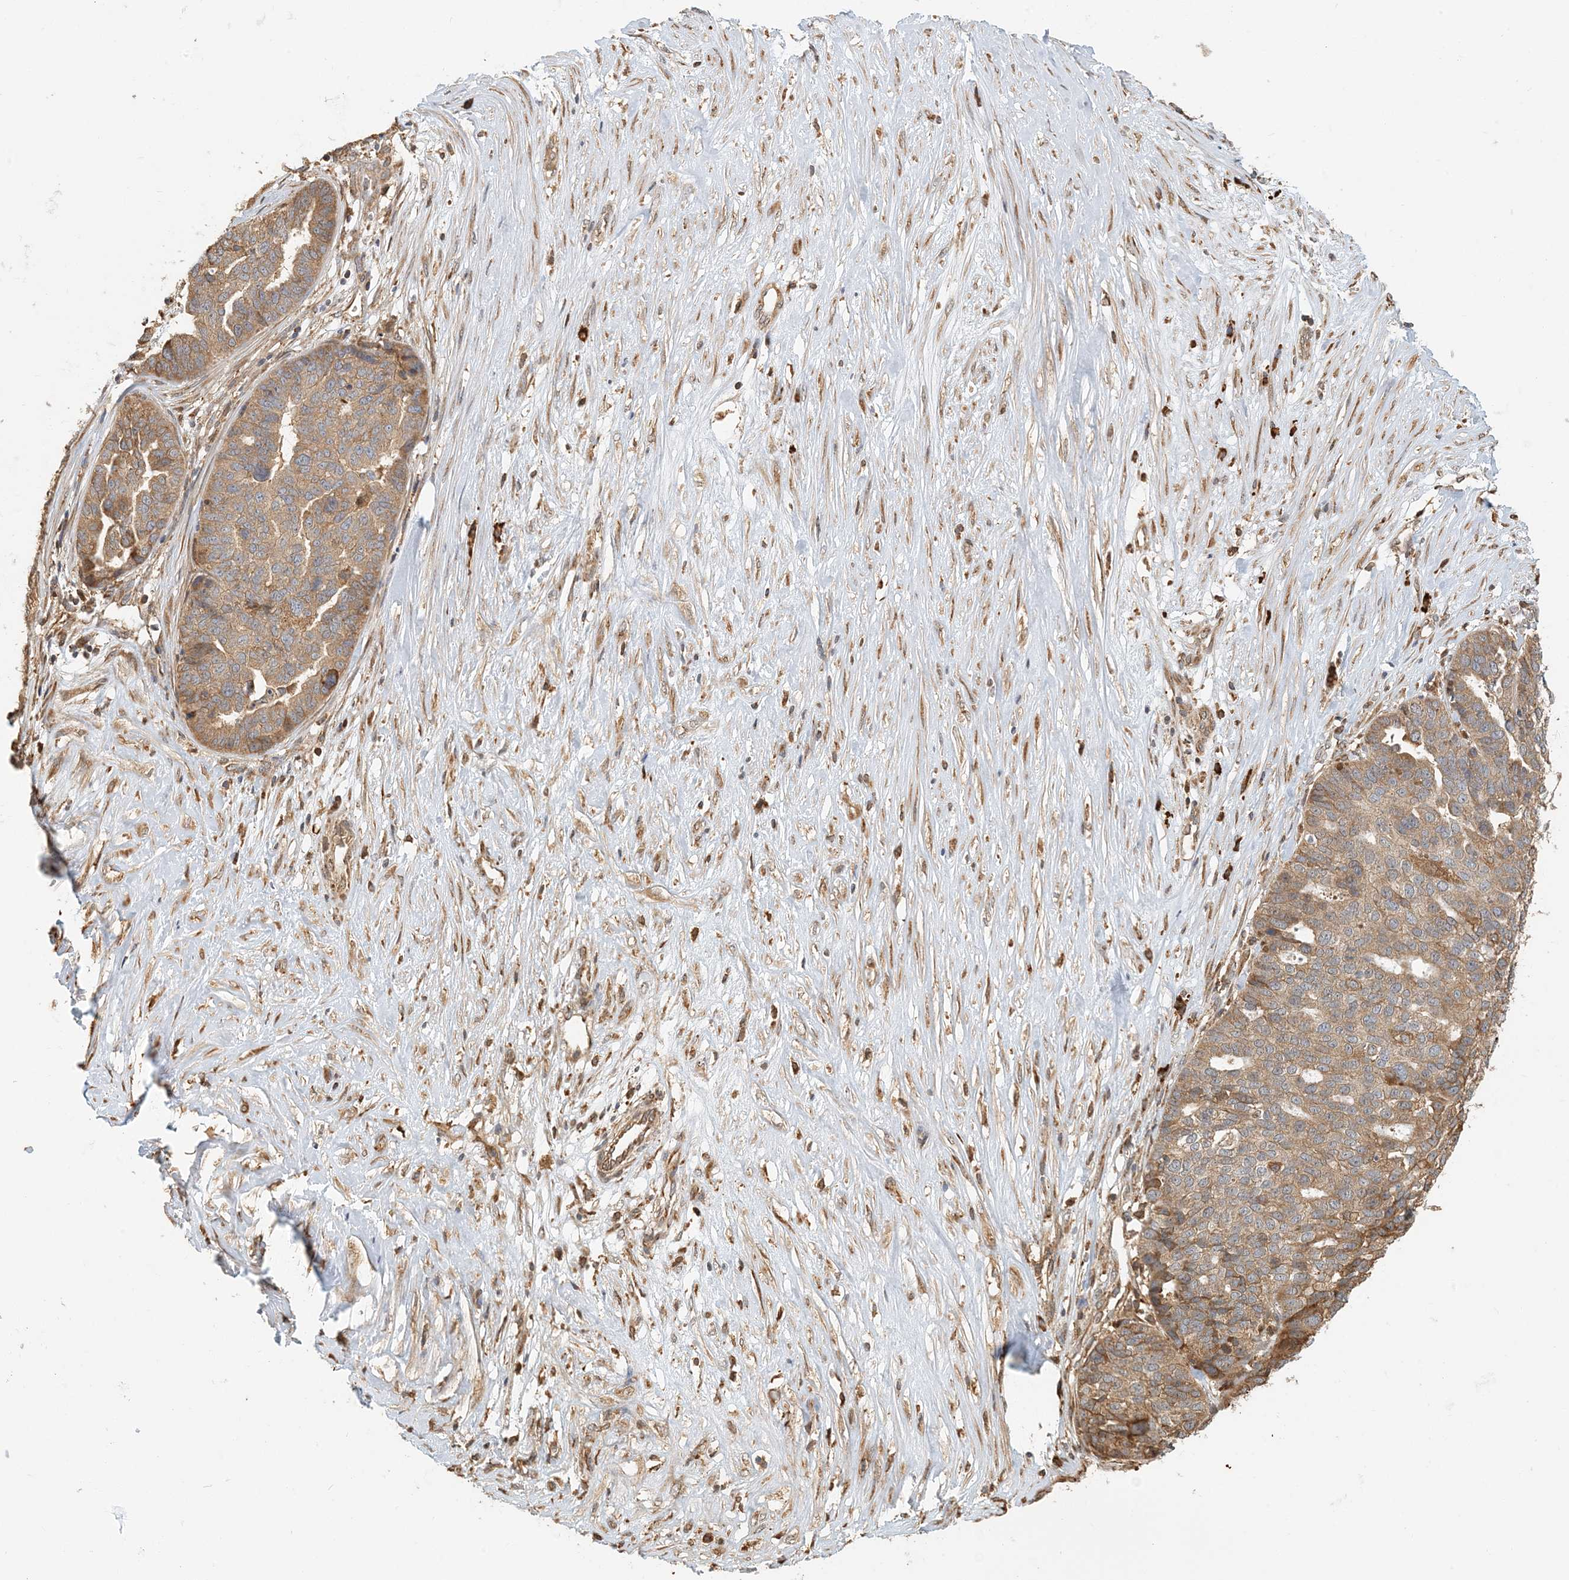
{"staining": {"intensity": "moderate", "quantity": ">75%", "location": "cytoplasmic/membranous"}, "tissue": "ovarian cancer", "cell_type": "Tumor cells", "image_type": "cancer", "snomed": [{"axis": "morphology", "description": "Cystadenocarcinoma, serous, NOS"}, {"axis": "topography", "description": "Ovary"}], "caption": "Immunohistochemical staining of serous cystadenocarcinoma (ovarian) reveals medium levels of moderate cytoplasmic/membranous expression in approximately >75% of tumor cells. (DAB IHC, brown staining for protein, blue staining for nuclei).", "gene": "HNMT", "patient": {"sex": "female", "age": 59}}